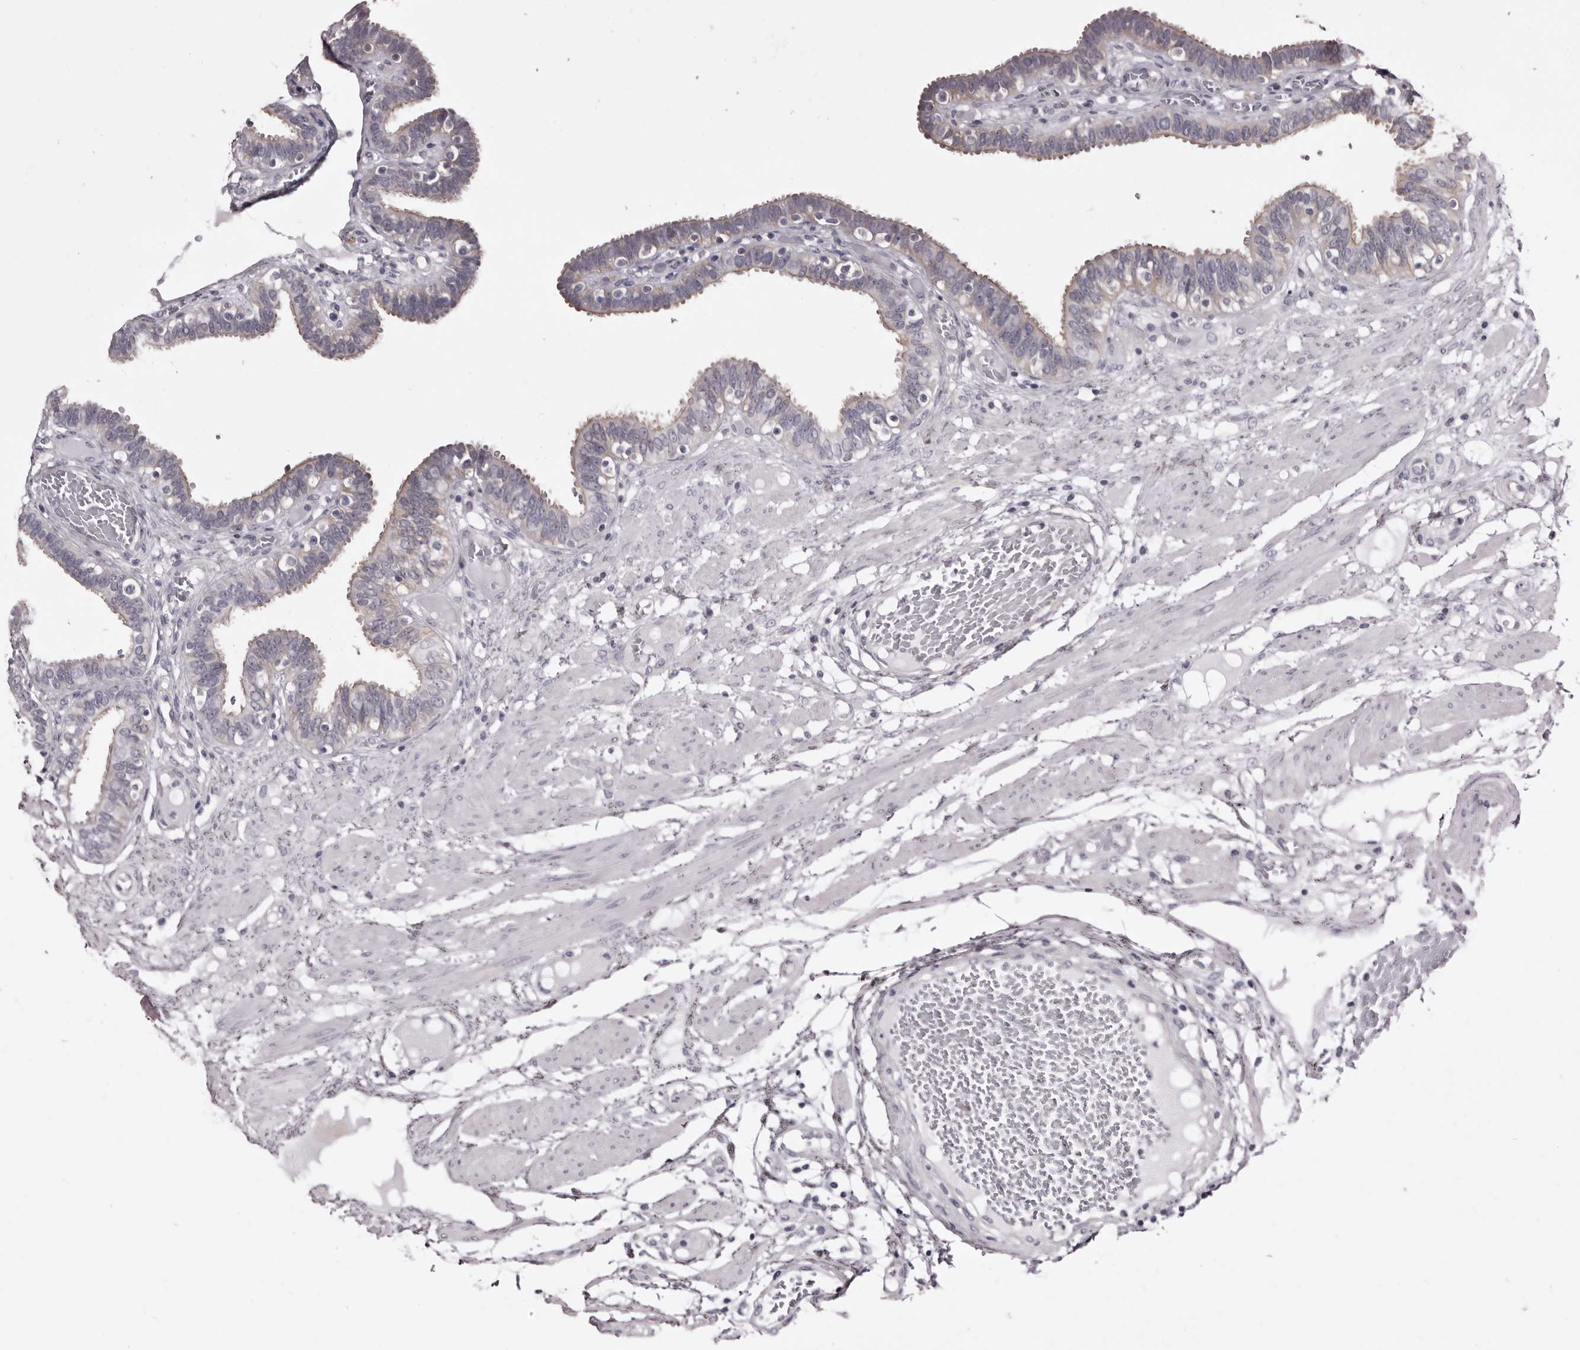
{"staining": {"intensity": "weak", "quantity": "25%-75%", "location": "cytoplasmic/membranous"}, "tissue": "fallopian tube", "cell_type": "Glandular cells", "image_type": "normal", "snomed": [{"axis": "morphology", "description": "Normal tissue, NOS"}, {"axis": "topography", "description": "Fallopian tube"}, {"axis": "topography", "description": "Placenta"}], "caption": "This histopathology image displays benign fallopian tube stained with immunohistochemistry to label a protein in brown. The cytoplasmic/membranous of glandular cells show weak positivity for the protein. Nuclei are counter-stained blue.", "gene": "LAD1", "patient": {"sex": "female", "age": 32}}